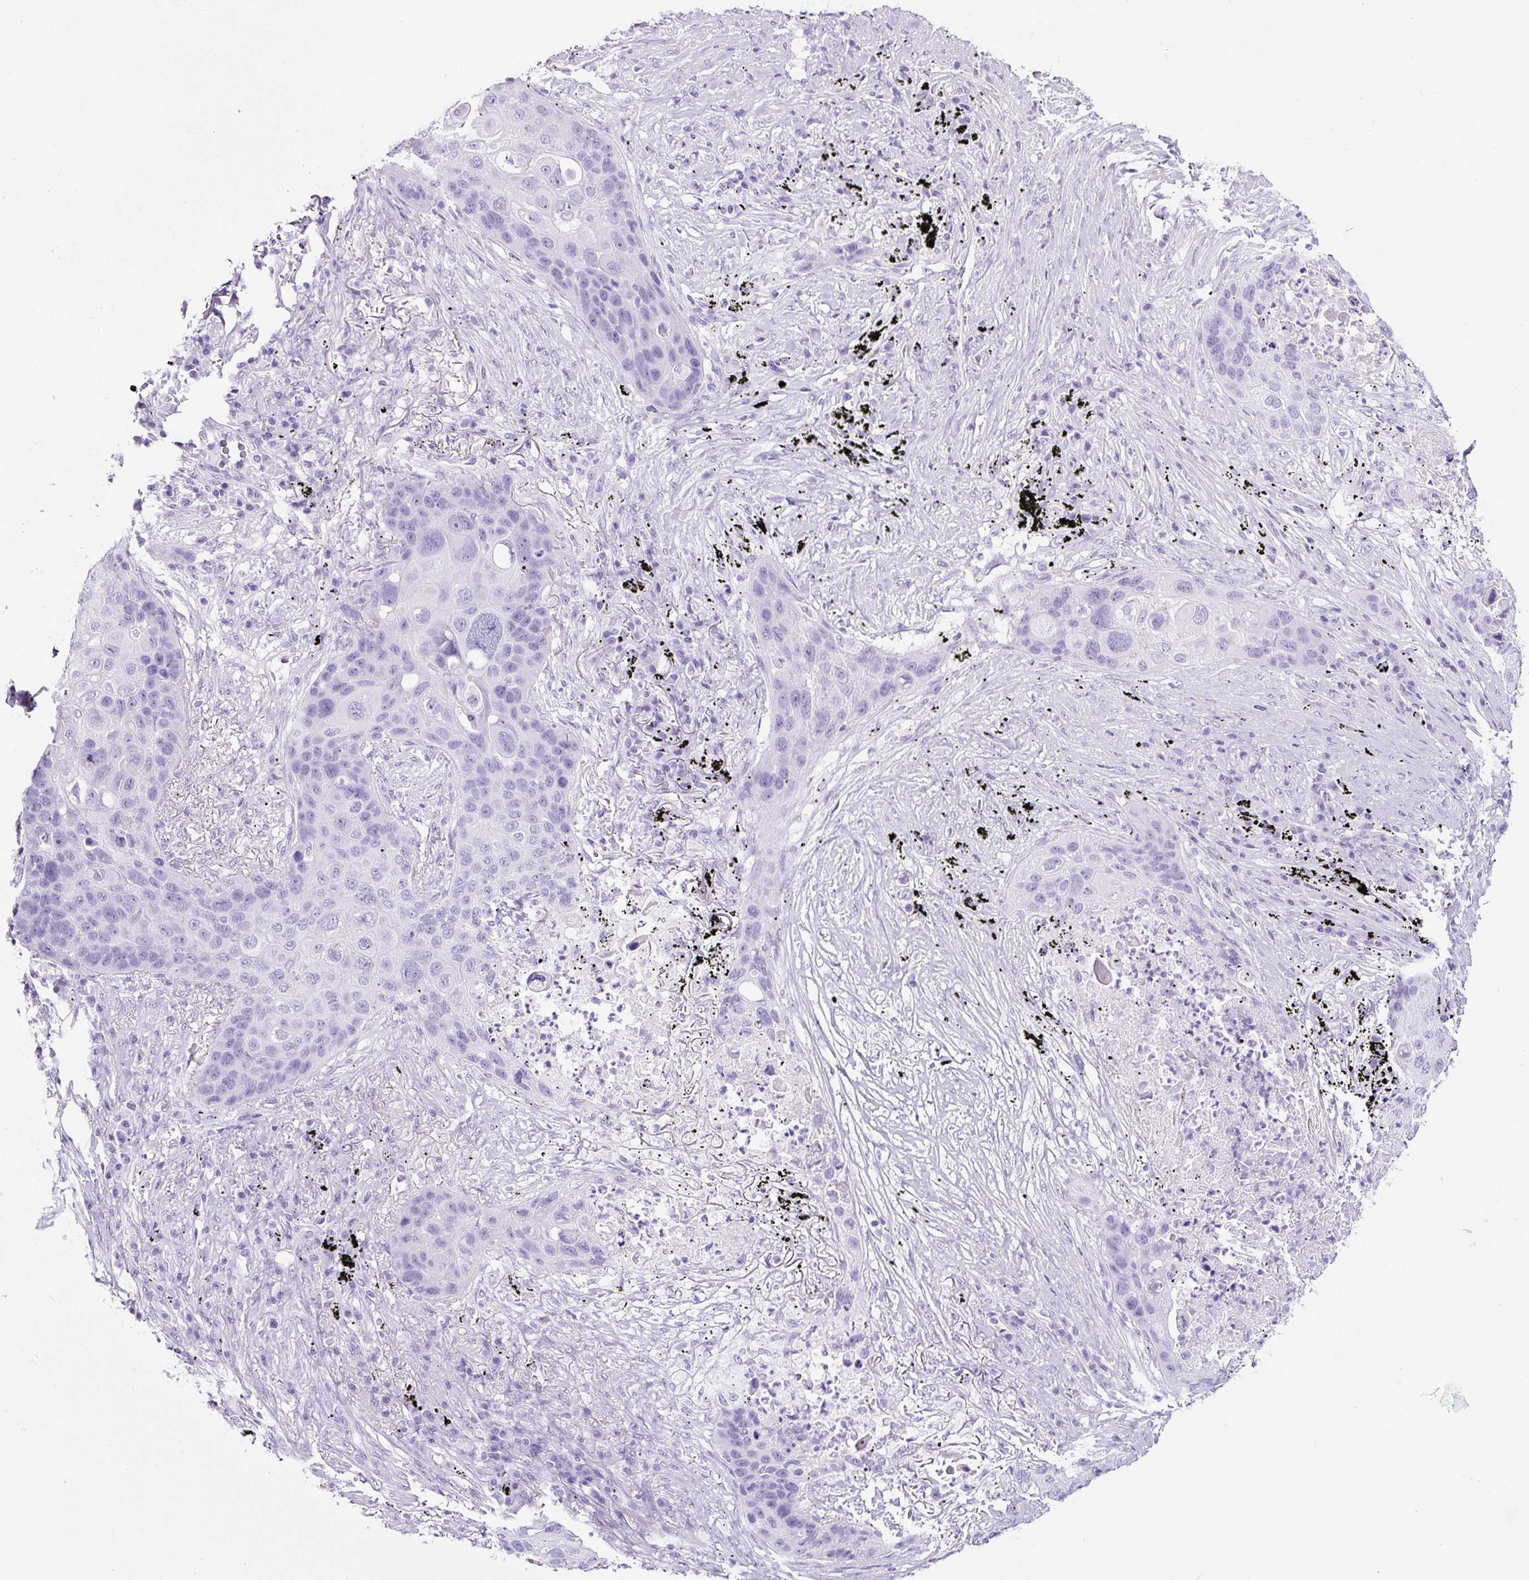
{"staining": {"intensity": "negative", "quantity": "none", "location": "none"}, "tissue": "lung cancer", "cell_type": "Tumor cells", "image_type": "cancer", "snomed": [{"axis": "morphology", "description": "Squamous cell carcinoma, NOS"}, {"axis": "topography", "description": "Lung"}], "caption": "Lung cancer (squamous cell carcinoma) stained for a protein using immunohistochemistry (IHC) displays no expression tumor cells.", "gene": "TMEM200B", "patient": {"sex": "female", "age": 63}}